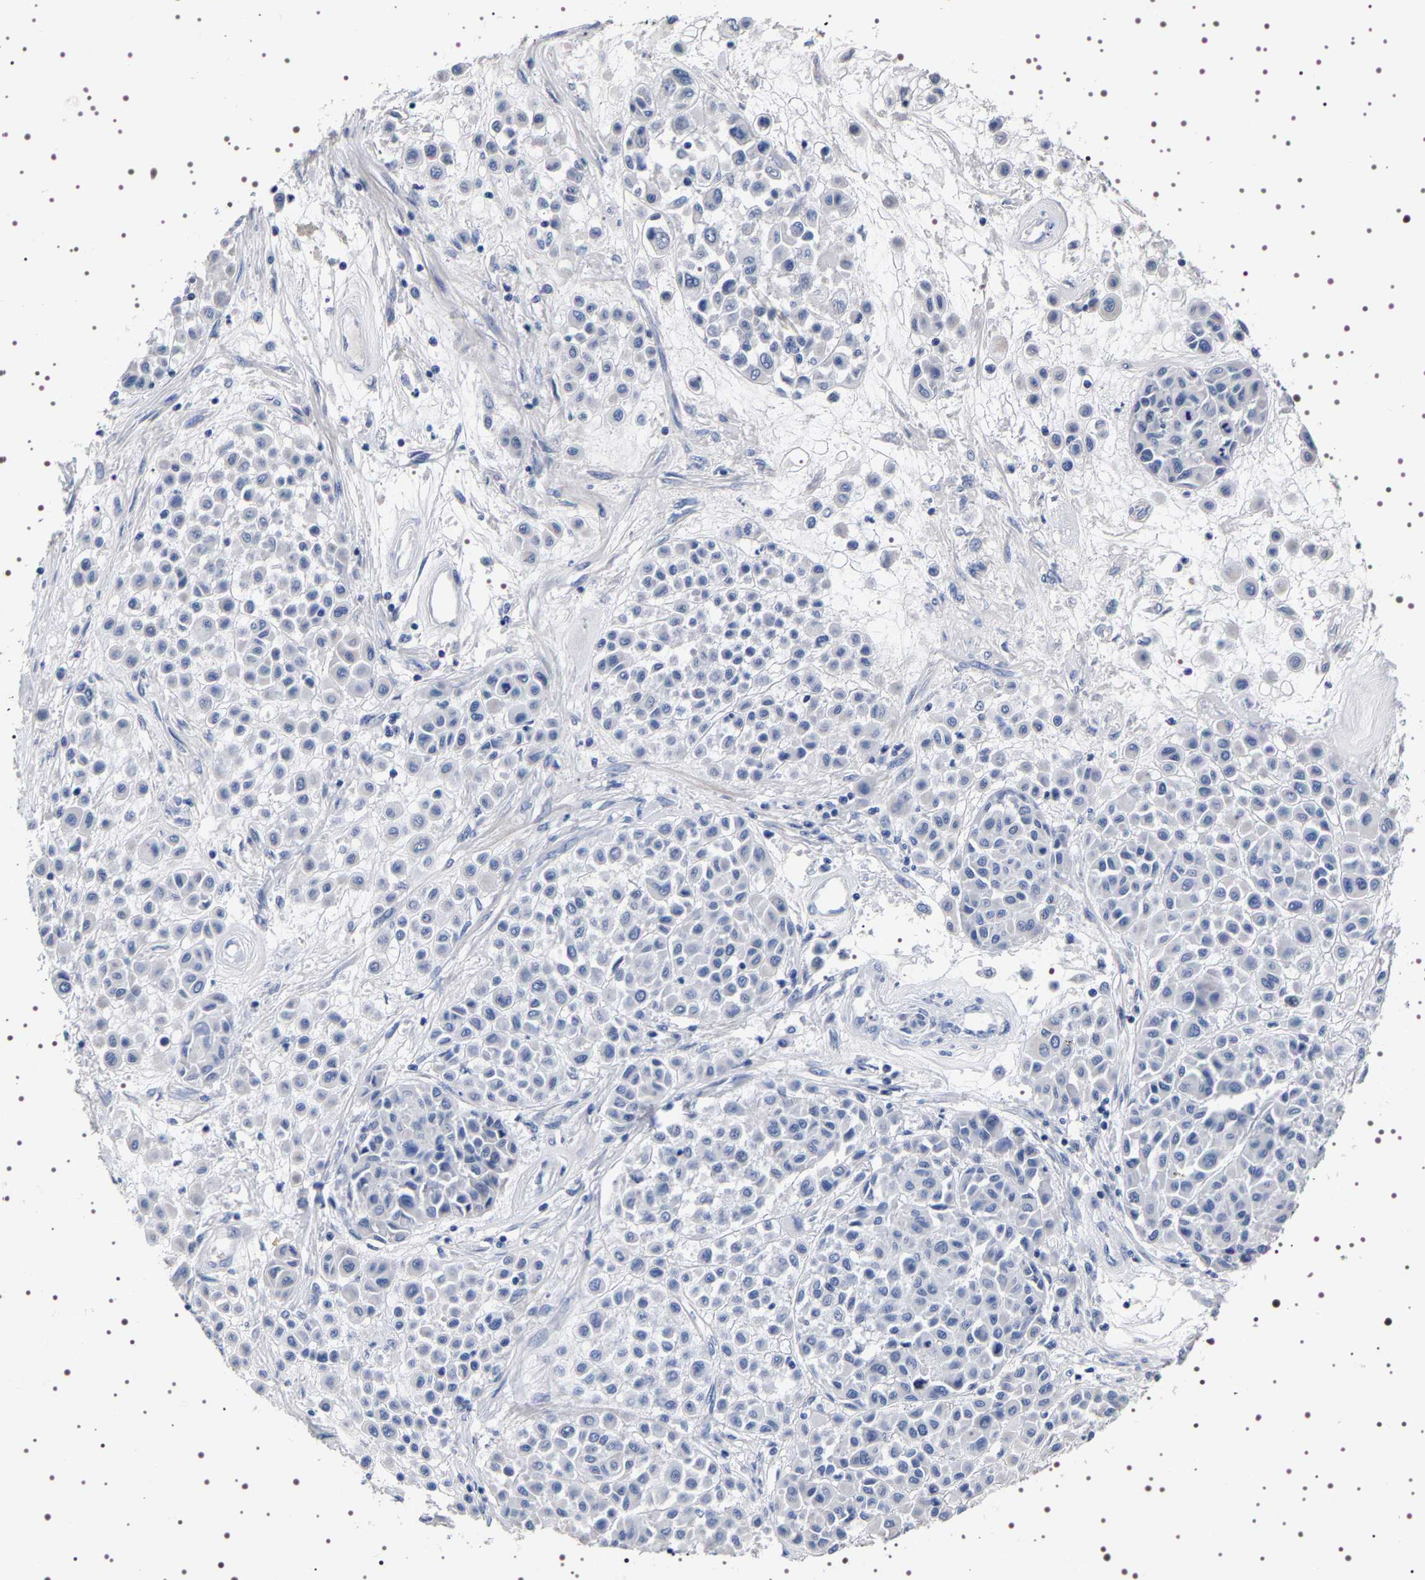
{"staining": {"intensity": "negative", "quantity": "none", "location": "none"}, "tissue": "melanoma", "cell_type": "Tumor cells", "image_type": "cancer", "snomed": [{"axis": "morphology", "description": "Malignant melanoma, Metastatic site"}, {"axis": "topography", "description": "Soft tissue"}], "caption": "The micrograph exhibits no staining of tumor cells in malignant melanoma (metastatic site).", "gene": "UBQLN3", "patient": {"sex": "male", "age": 41}}